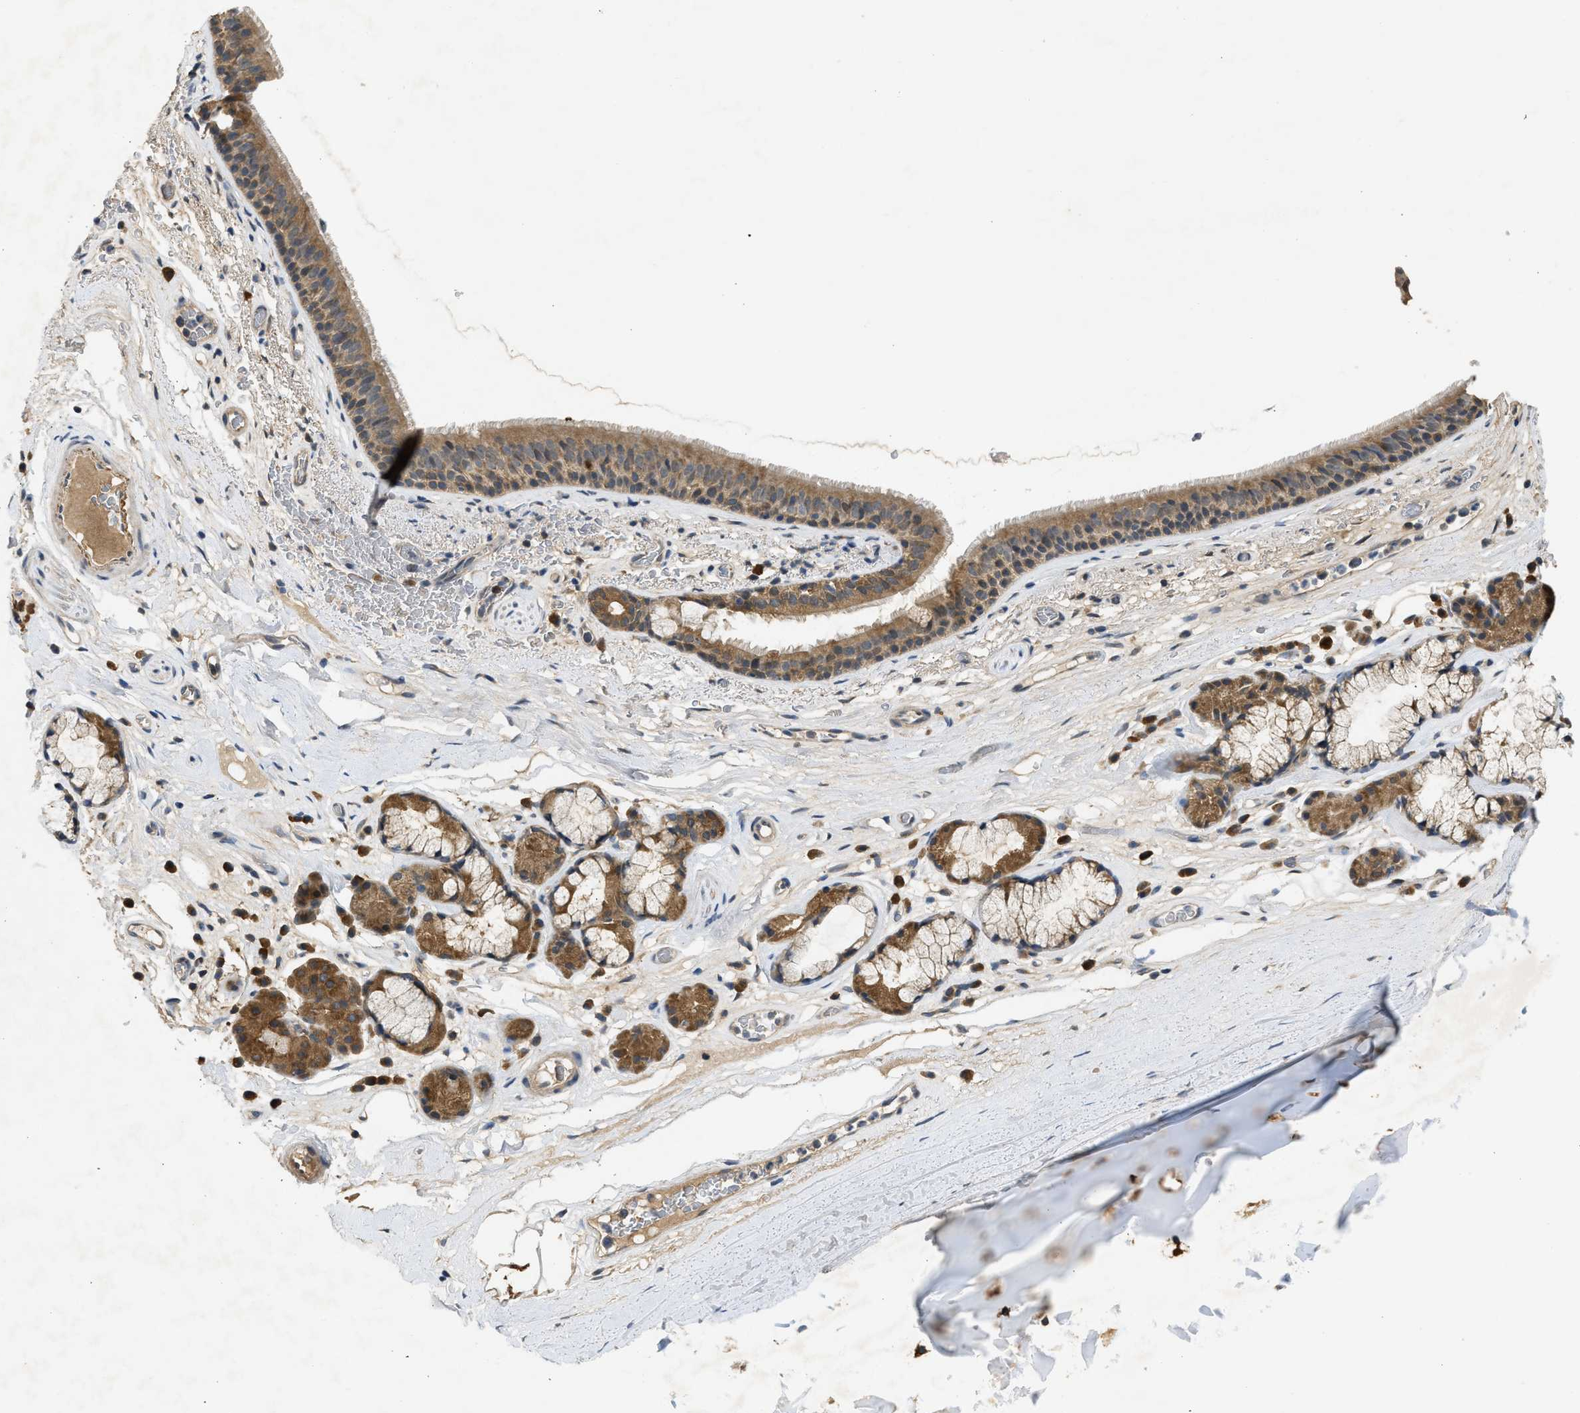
{"staining": {"intensity": "moderate", "quantity": ">75%", "location": "cytoplasmic/membranous"}, "tissue": "bronchus", "cell_type": "Respiratory epithelial cells", "image_type": "normal", "snomed": [{"axis": "morphology", "description": "Normal tissue, NOS"}, {"axis": "topography", "description": "Cartilage tissue"}], "caption": "Benign bronchus displays moderate cytoplasmic/membranous positivity in about >75% of respiratory epithelial cells.", "gene": "MAPK7", "patient": {"sex": "female", "age": 63}}